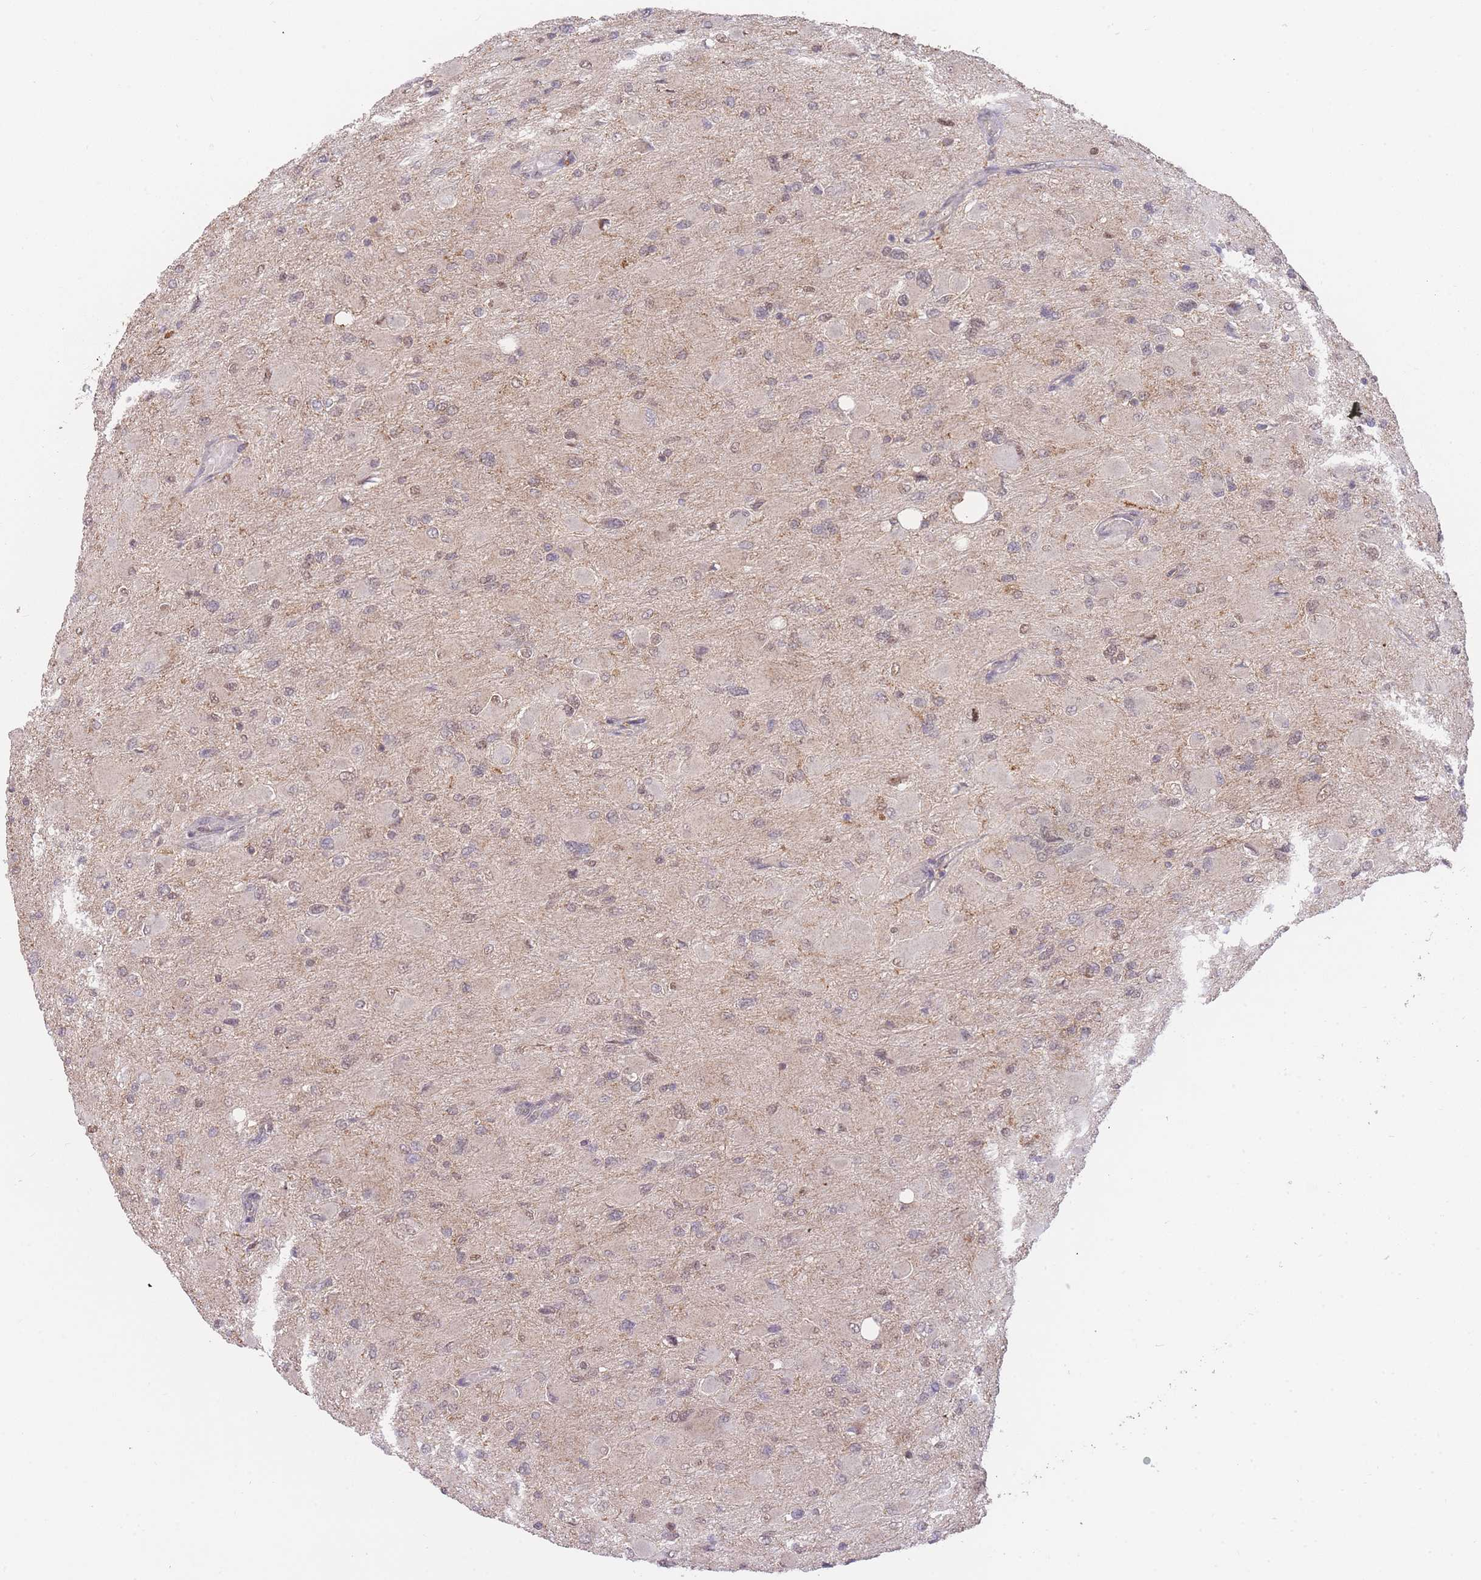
{"staining": {"intensity": "weak", "quantity": "<25%", "location": "nuclear"}, "tissue": "glioma", "cell_type": "Tumor cells", "image_type": "cancer", "snomed": [{"axis": "morphology", "description": "Glioma, malignant, High grade"}, {"axis": "topography", "description": "Cerebral cortex"}], "caption": "This micrograph is of glioma stained with immunohistochemistry (IHC) to label a protein in brown with the nuclei are counter-stained blue. There is no staining in tumor cells.", "gene": "RNF144B", "patient": {"sex": "female", "age": 36}}